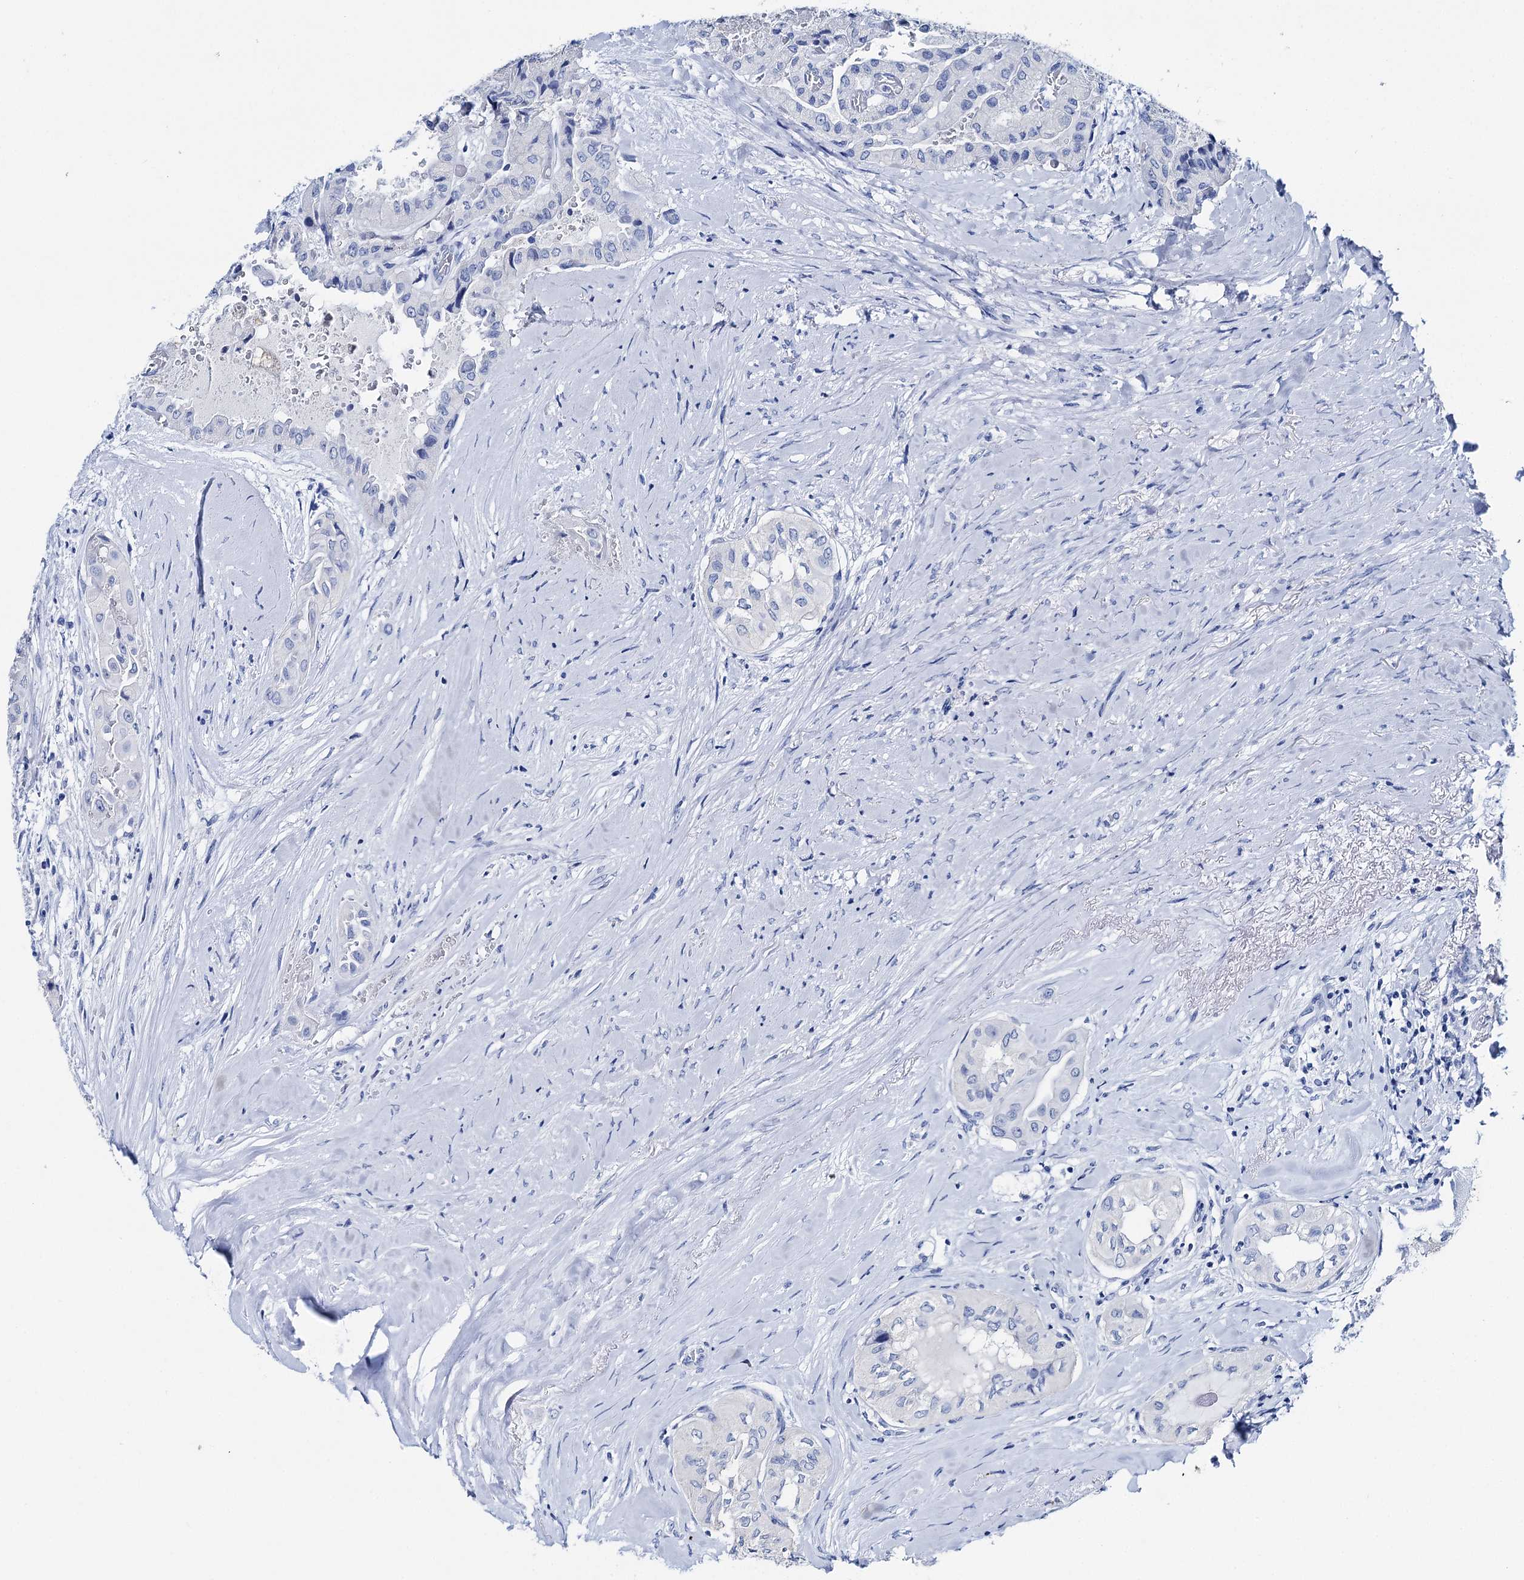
{"staining": {"intensity": "negative", "quantity": "none", "location": "none"}, "tissue": "thyroid cancer", "cell_type": "Tumor cells", "image_type": "cancer", "snomed": [{"axis": "morphology", "description": "Papillary adenocarcinoma, NOS"}, {"axis": "topography", "description": "Thyroid gland"}], "caption": "Protein analysis of papillary adenocarcinoma (thyroid) displays no significant staining in tumor cells.", "gene": "BRINP1", "patient": {"sex": "female", "age": 59}}